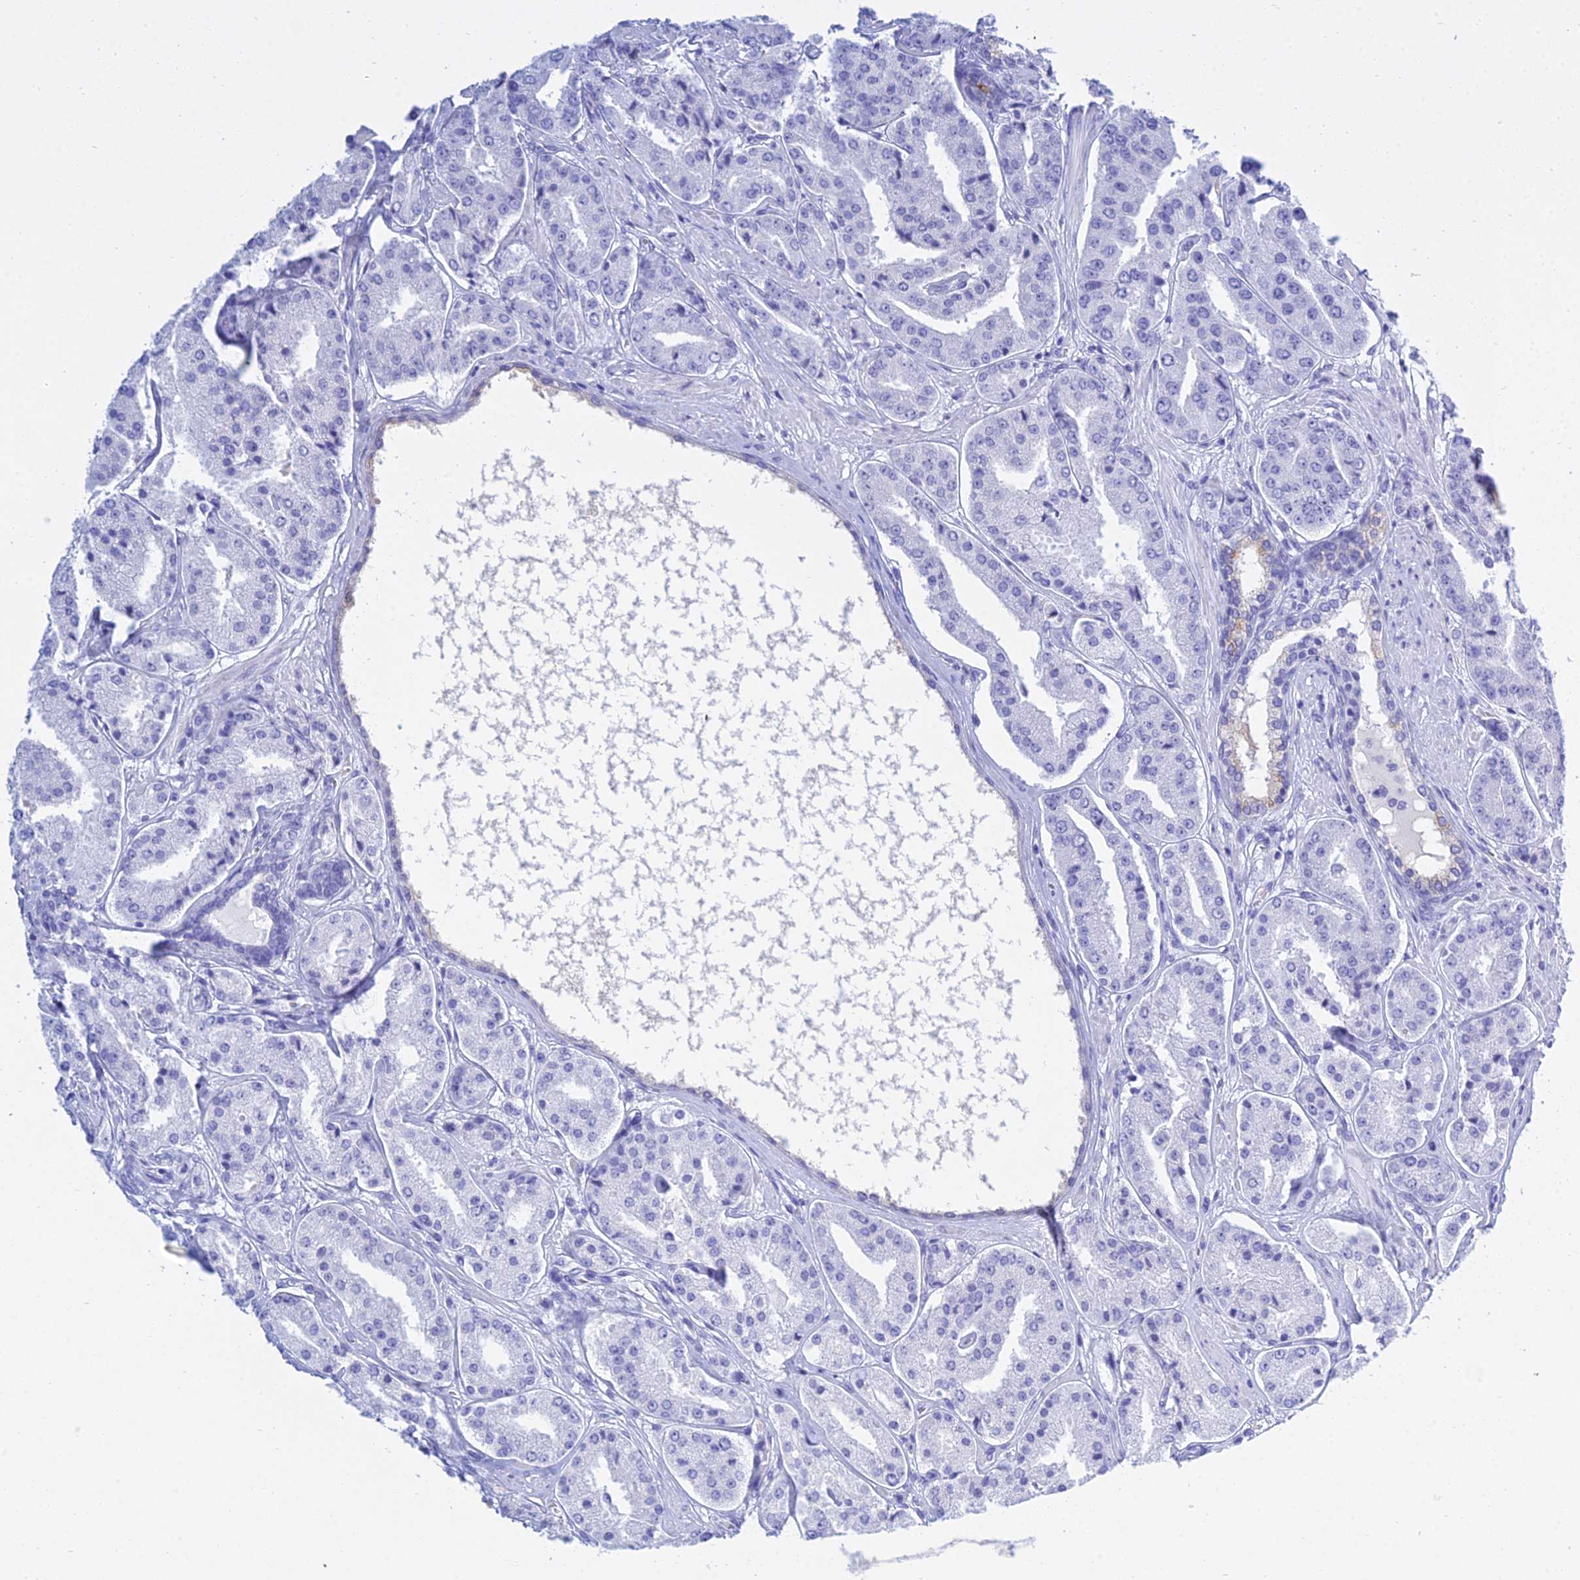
{"staining": {"intensity": "negative", "quantity": "none", "location": "none"}, "tissue": "prostate cancer", "cell_type": "Tumor cells", "image_type": "cancer", "snomed": [{"axis": "morphology", "description": "Adenocarcinoma, High grade"}, {"axis": "topography", "description": "Prostate"}], "caption": "This is an IHC photomicrograph of human high-grade adenocarcinoma (prostate). There is no staining in tumor cells.", "gene": "PATE4", "patient": {"sex": "male", "age": 63}}